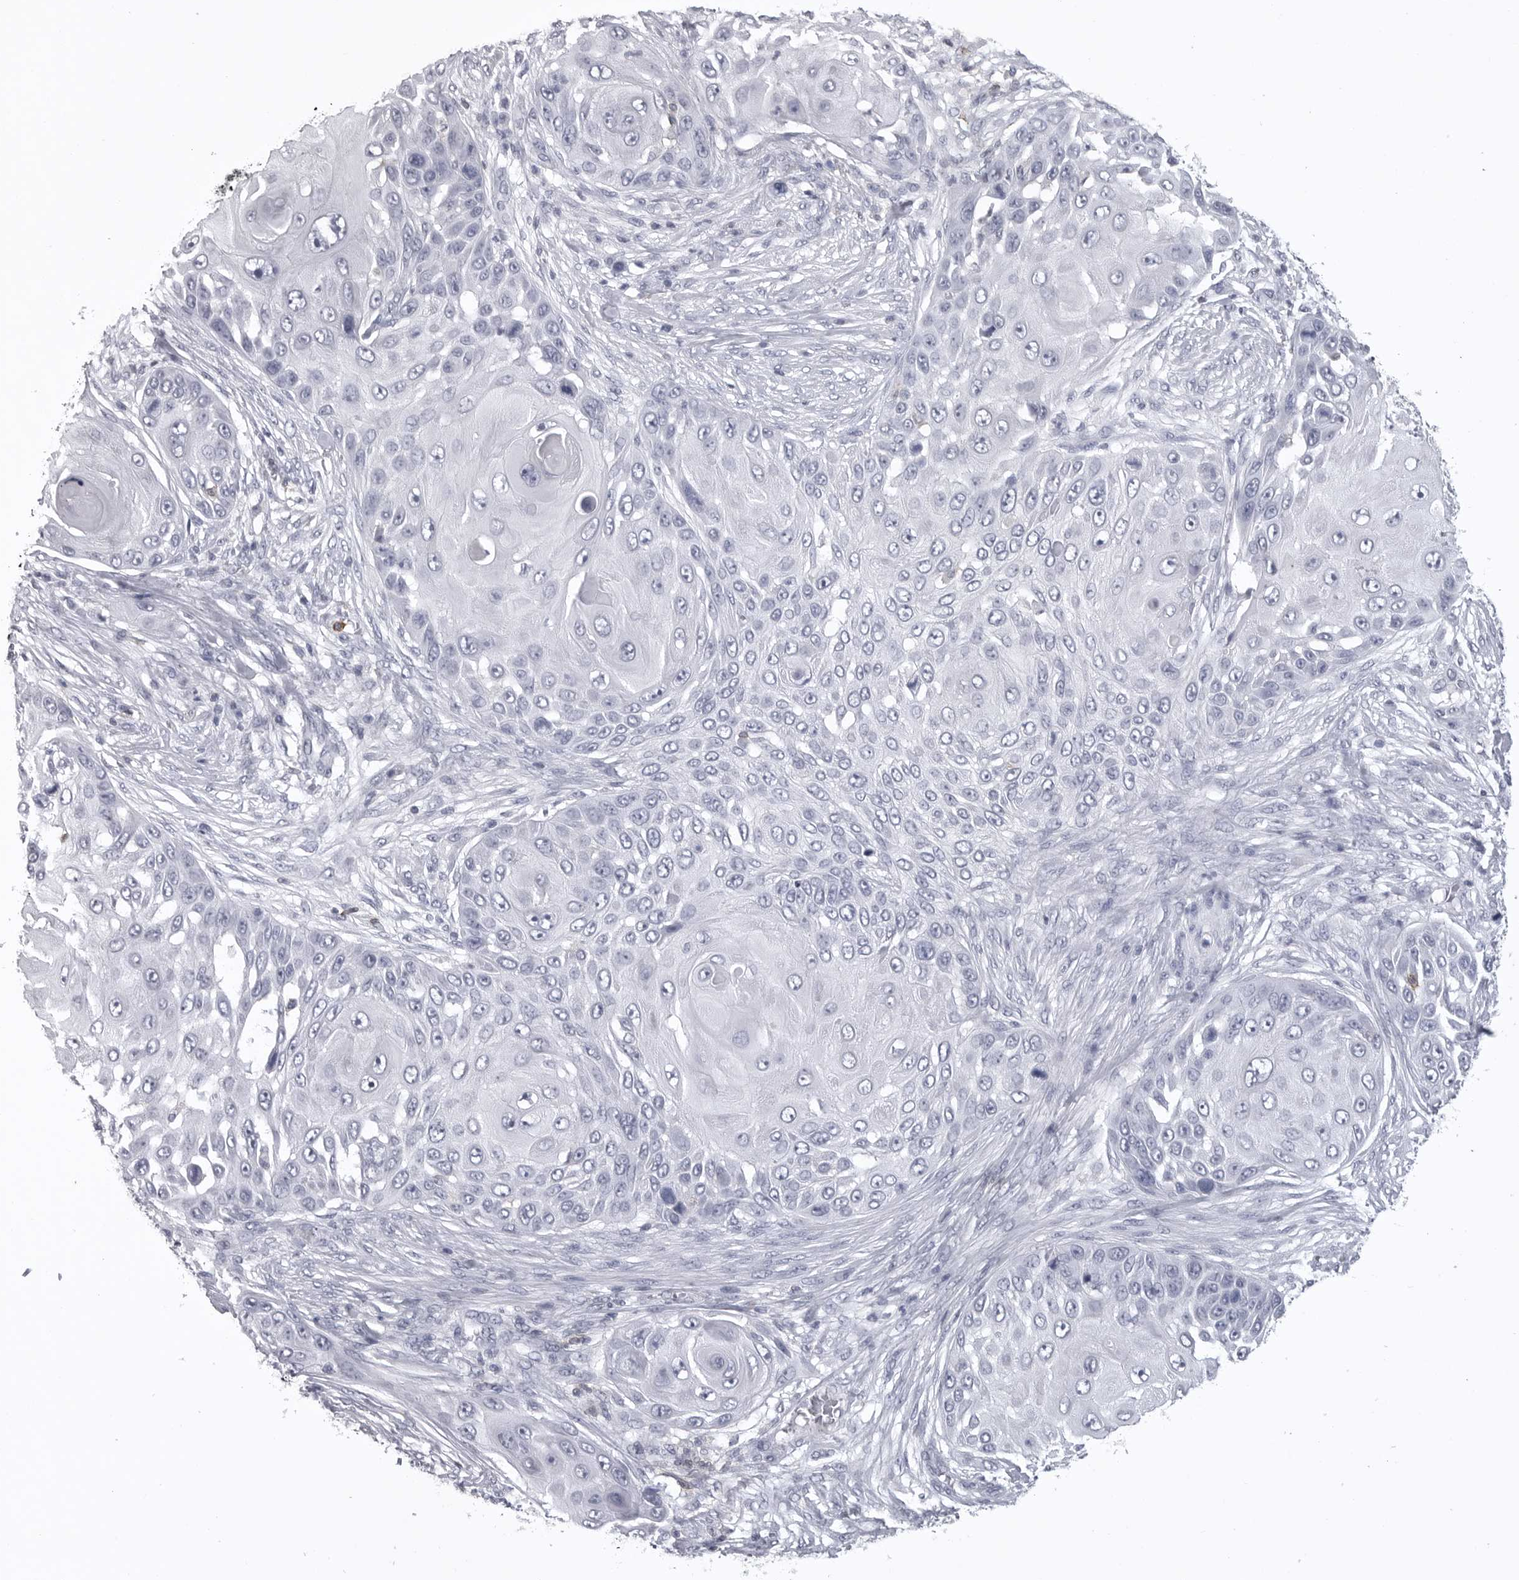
{"staining": {"intensity": "negative", "quantity": "none", "location": "none"}, "tissue": "skin cancer", "cell_type": "Tumor cells", "image_type": "cancer", "snomed": [{"axis": "morphology", "description": "Squamous cell carcinoma, NOS"}, {"axis": "topography", "description": "Skin"}], "caption": "Immunohistochemistry photomicrograph of skin cancer (squamous cell carcinoma) stained for a protein (brown), which demonstrates no staining in tumor cells.", "gene": "ITGAL", "patient": {"sex": "female", "age": 44}}